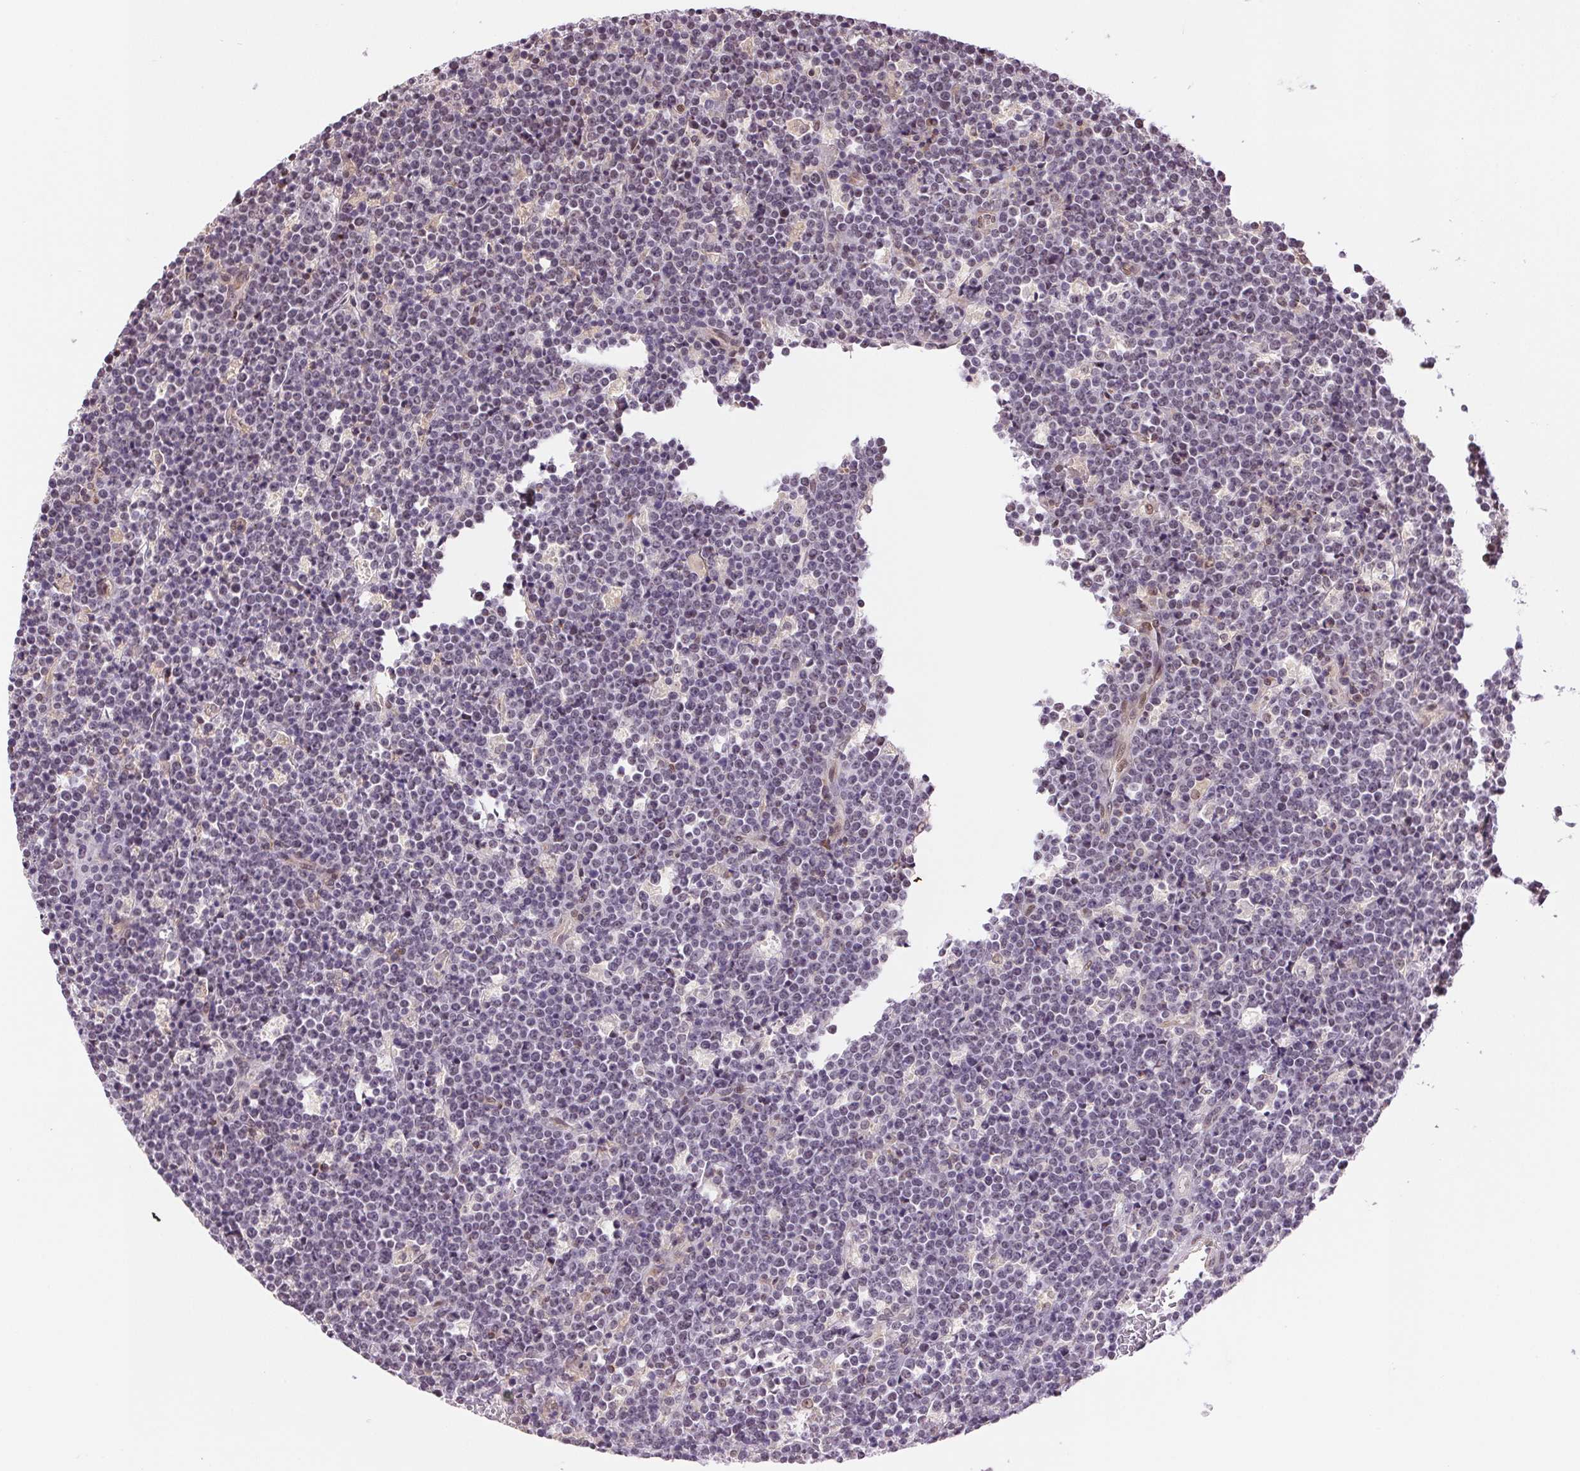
{"staining": {"intensity": "negative", "quantity": "none", "location": "none"}, "tissue": "lymphoma", "cell_type": "Tumor cells", "image_type": "cancer", "snomed": [{"axis": "morphology", "description": "Malignant lymphoma, non-Hodgkin's type, High grade"}, {"axis": "topography", "description": "Ovary"}], "caption": "High magnification brightfield microscopy of lymphoma stained with DAB (3,3'-diaminobenzidine) (brown) and counterstained with hematoxylin (blue): tumor cells show no significant expression.", "gene": "GRHL3", "patient": {"sex": "female", "age": 56}}